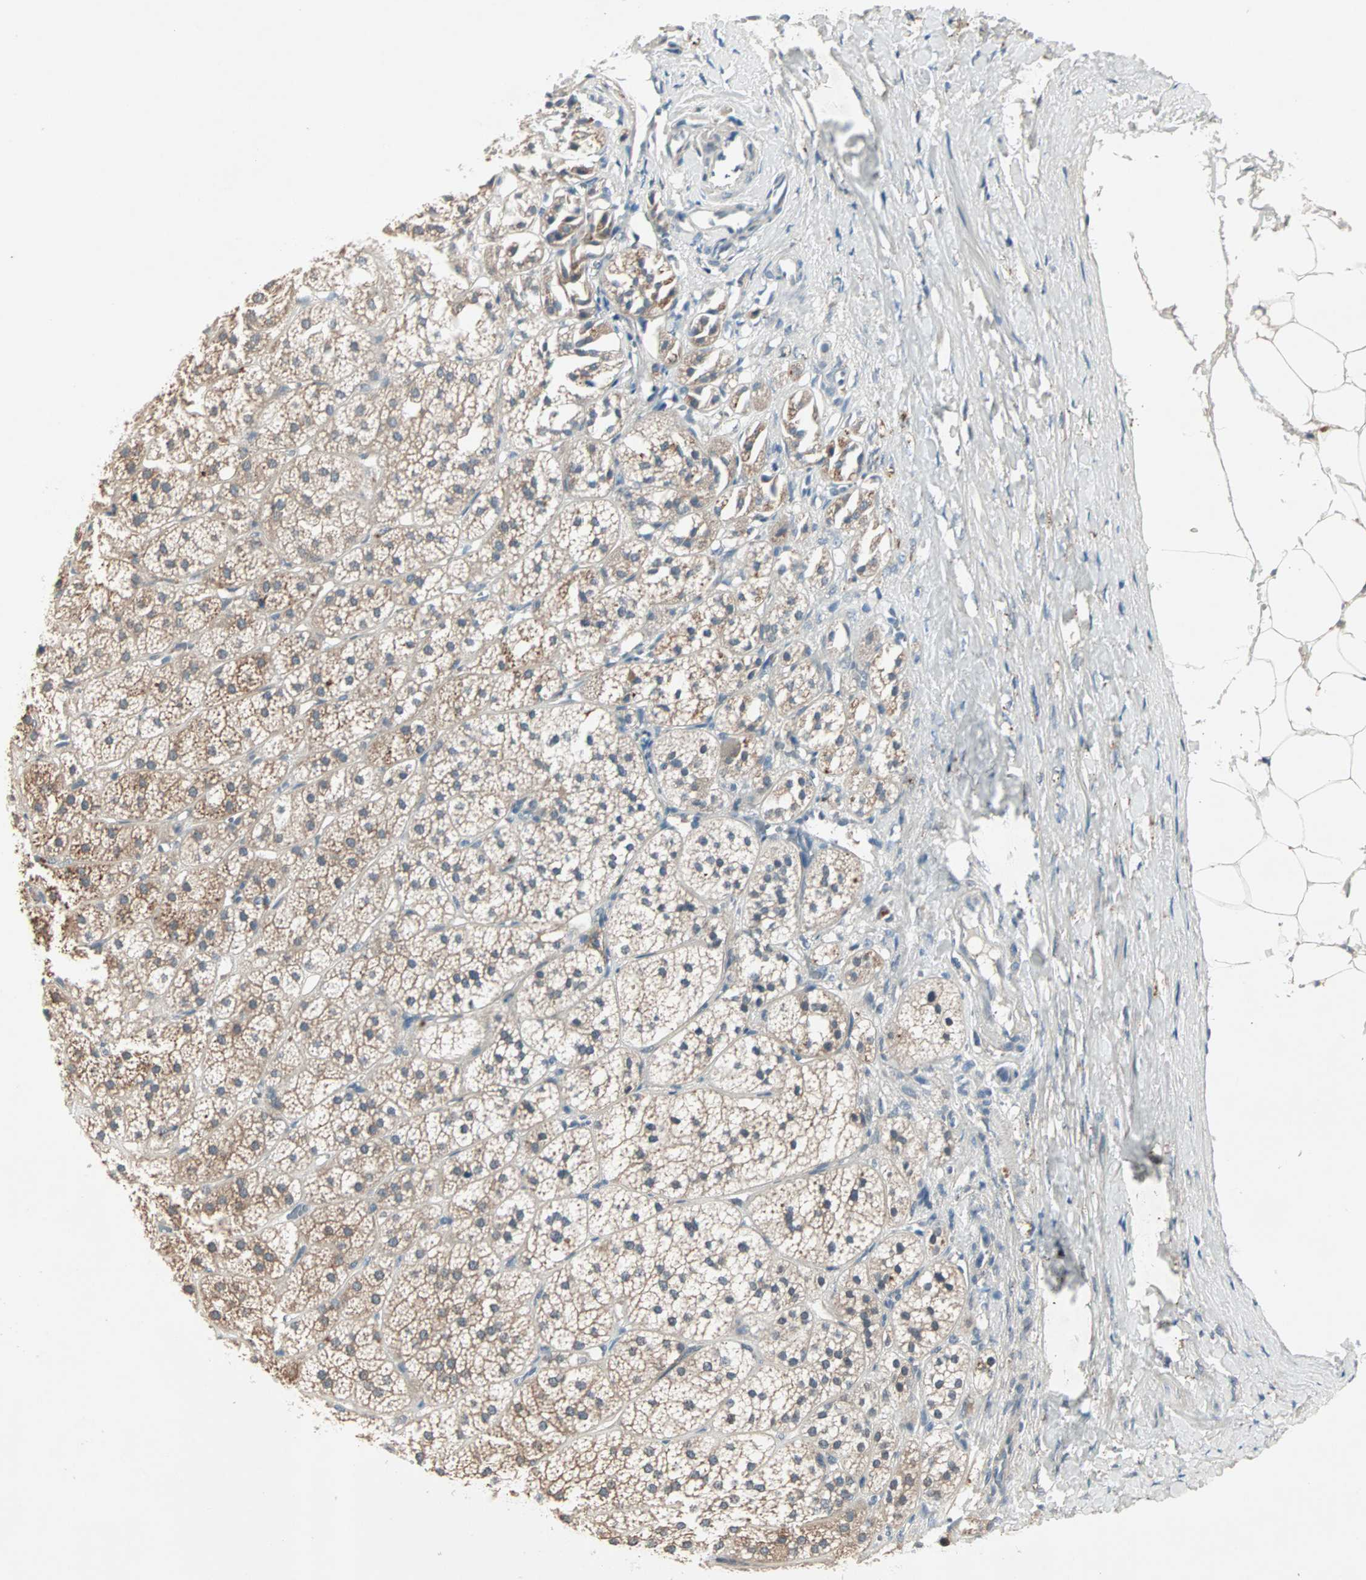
{"staining": {"intensity": "moderate", "quantity": ">75%", "location": "cytoplasmic/membranous,nuclear"}, "tissue": "adrenal gland", "cell_type": "Glandular cells", "image_type": "normal", "snomed": [{"axis": "morphology", "description": "Normal tissue, NOS"}, {"axis": "topography", "description": "Adrenal gland"}], "caption": "Protein expression analysis of unremarkable adrenal gland shows moderate cytoplasmic/membranous,nuclear staining in approximately >75% of glandular cells. (DAB (3,3'-diaminobenzidine) = brown stain, brightfield microscopy at high magnification).", "gene": "PGBD1", "patient": {"sex": "female", "age": 71}}